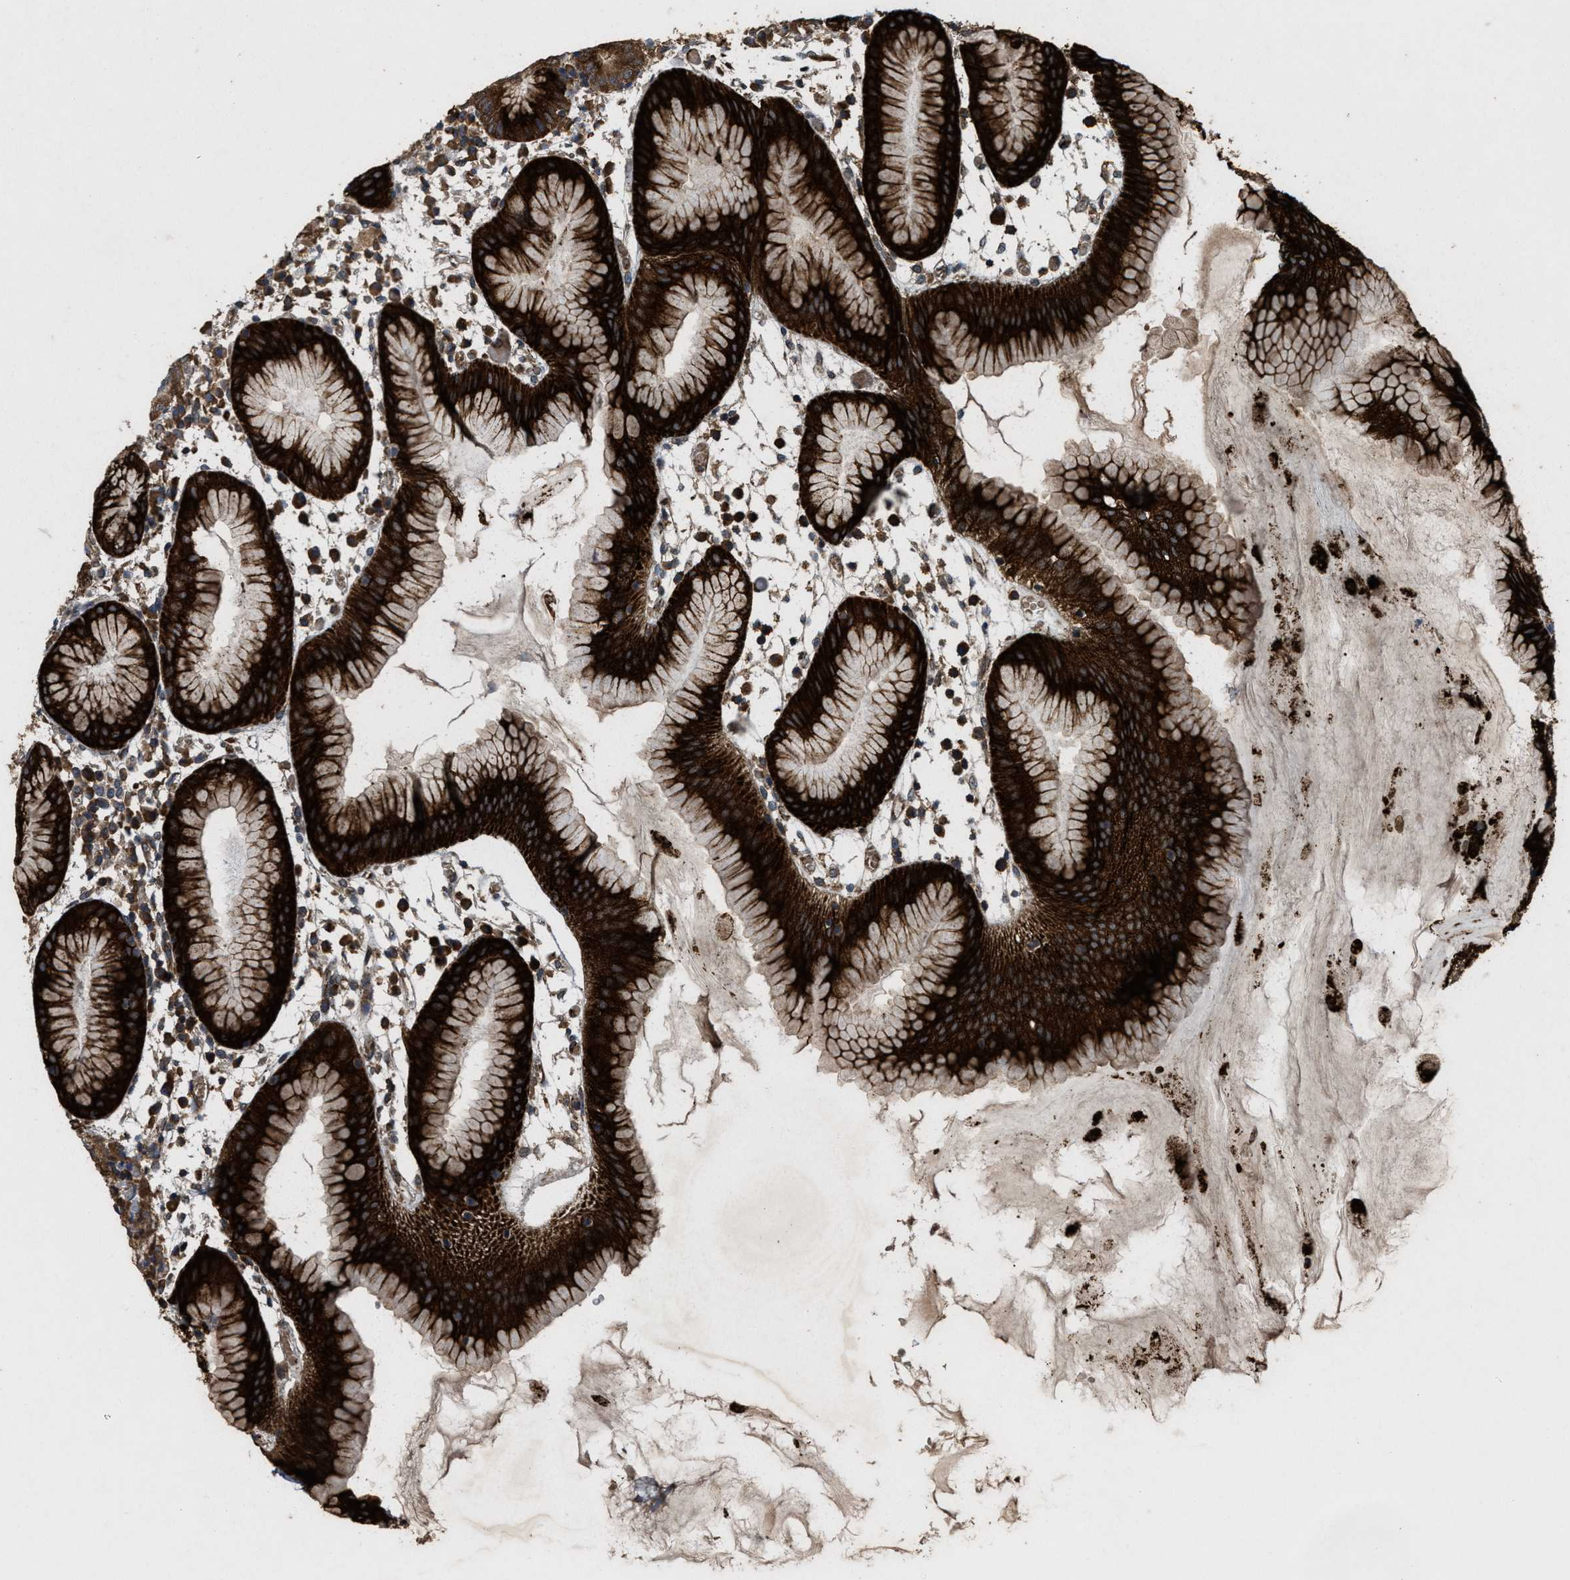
{"staining": {"intensity": "strong", "quantity": ">75%", "location": "cytoplasmic/membranous"}, "tissue": "stomach", "cell_type": "Glandular cells", "image_type": "normal", "snomed": [{"axis": "morphology", "description": "Normal tissue, NOS"}, {"axis": "topography", "description": "Stomach"}, {"axis": "topography", "description": "Stomach, lower"}], "caption": "Strong cytoplasmic/membranous protein staining is seen in approximately >75% of glandular cells in stomach. Using DAB (3,3'-diaminobenzidine) (brown) and hematoxylin (blue) stains, captured at high magnification using brightfield microscopy.", "gene": "ARHGEF5", "patient": {"sex": "female", "age": 75}}